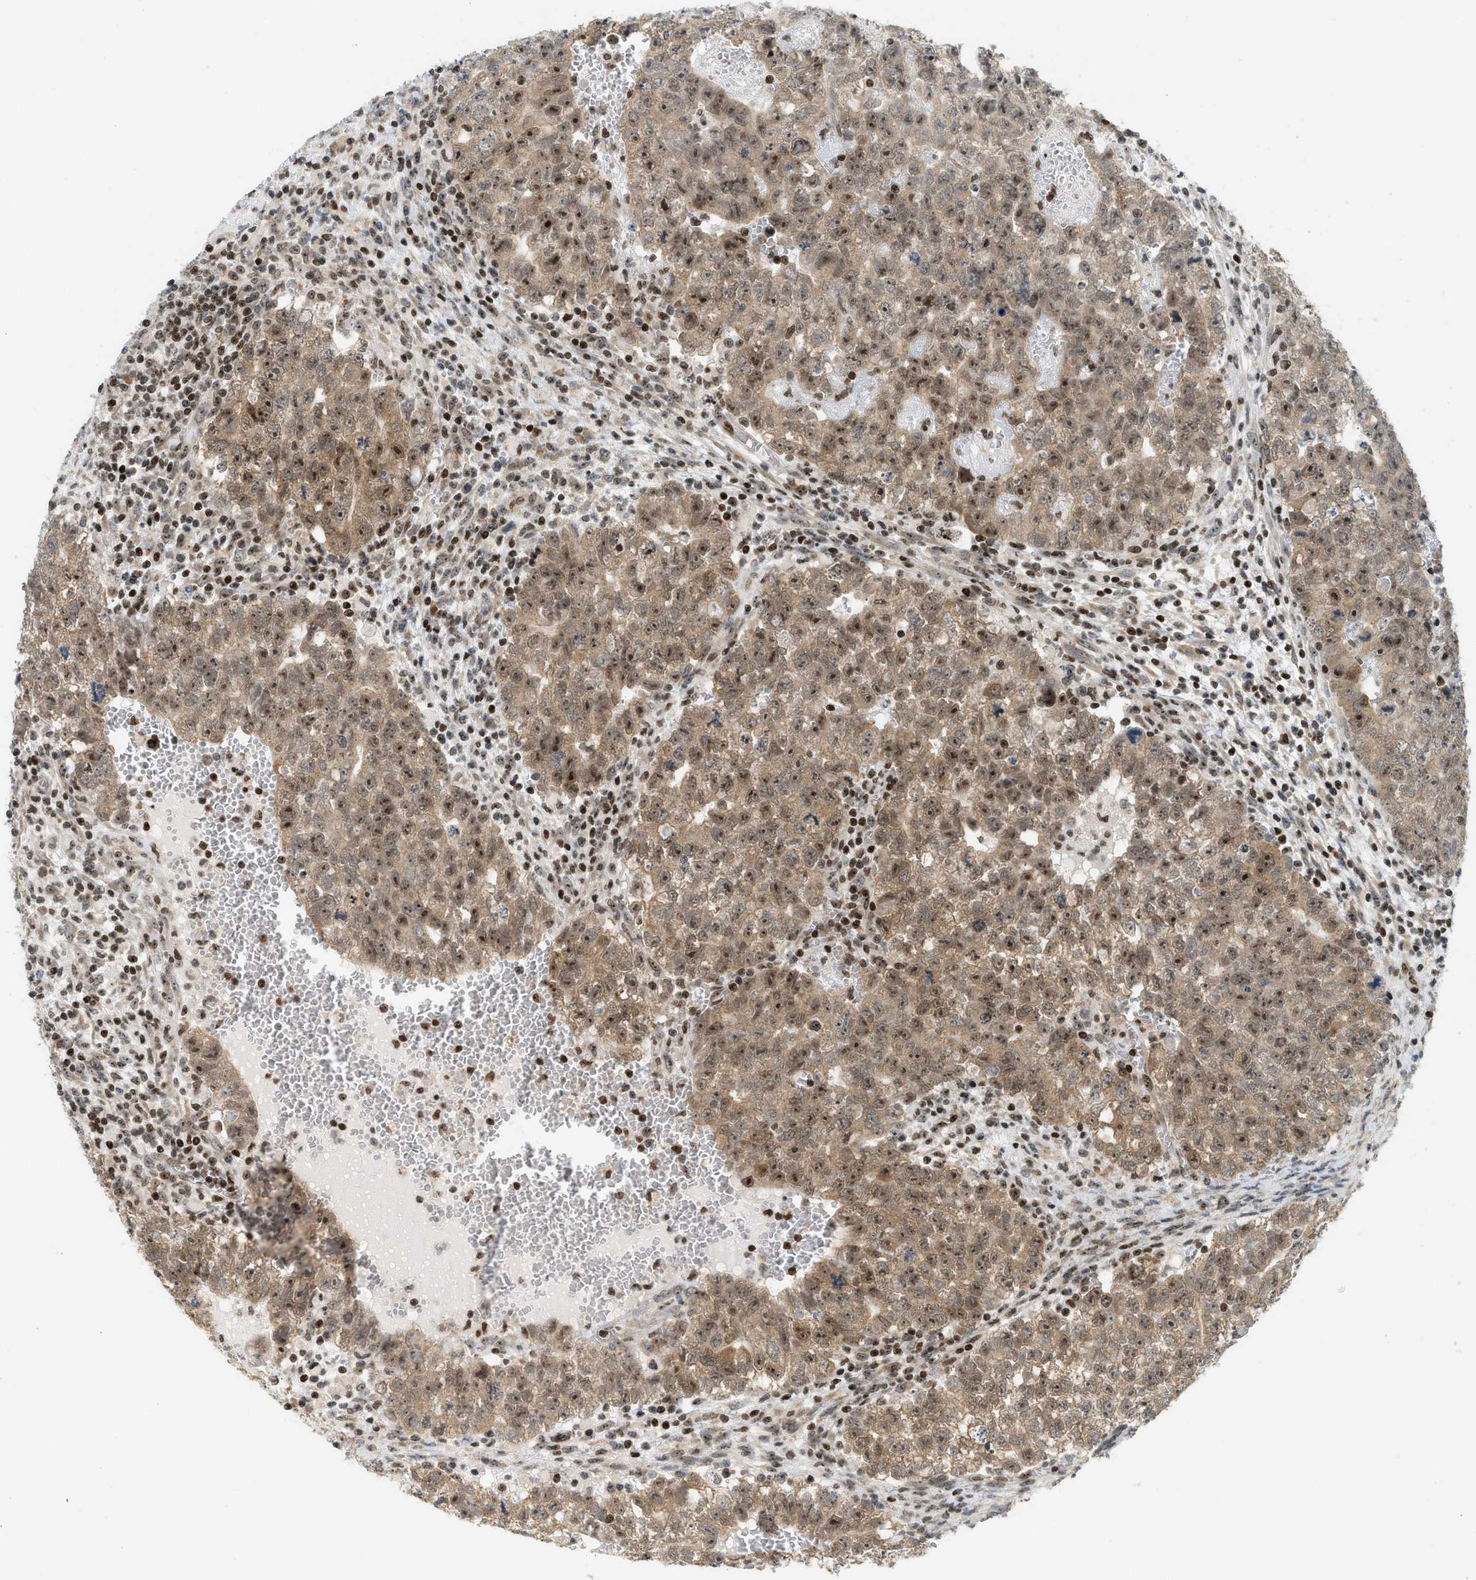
{"staining": {"intensity": "moderate", "quantity": ">75%", "location": "cytoplasmic/membranous,nuclear"}, "tissue": "testis cancer", "cell_type": "Tumor cells", "image_type": "cancer", "snomed": [{"axis": "morphology", "description": "Seminoma, NOS"}, {"axis": "morphology", "description": "Carcinoma, Embryonal, NOS"}, {"axis": "topography", "description": "Testis"}], "caption": "Embryonal carcinoma (testis) tissue demonstrates moderate cytoplasmic/membranous and nuclear staining in approximately >75% of tumor cells, visualized by immunohistochemistry. (DAB IHC with brightfield microscopy, high magnification).", "gene": "ZNF22", "patient": {"sex": "male", "age": 38}}